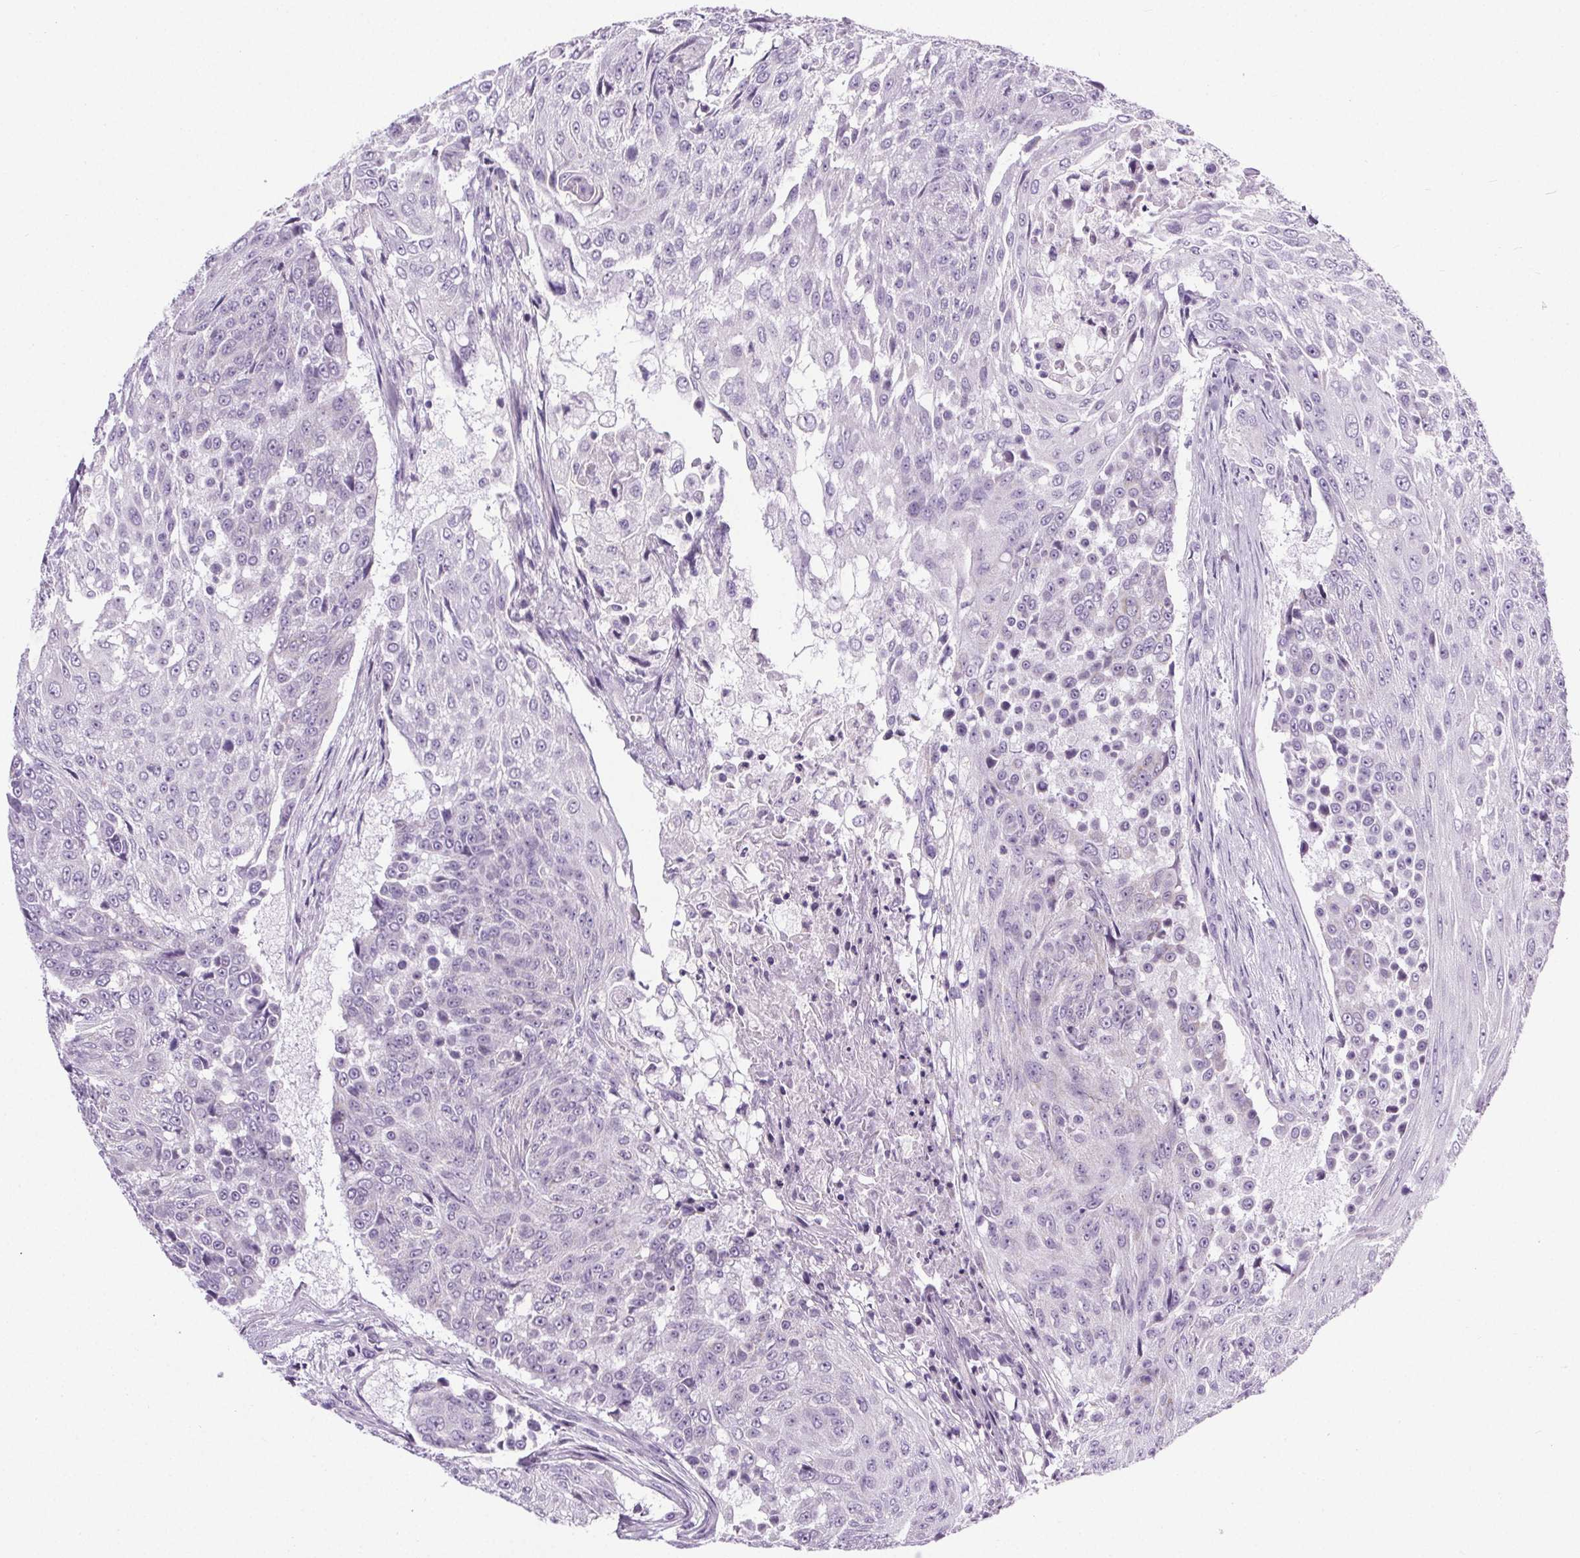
{"staining": {"intensity": "negative", "quantity": "none", "location": "none"}, "tissue": "urothelial cancer", "cell_type": "Tumor cells", "image_type": "cancer", "snomed": [{"axis": "morphology", "description": "Urothelial carcinoma, High grade"}, {"axis": "topography", "description": "Urinary bladder"}], "caption": "Immunohistochemistry (IHC) micrograph of neoplastic tissue: high-grade urothelial carcinoma stained with DAB exhibits no significant protein positivity in tumor cells.", "gene": "ELAVL2", "patient": {"sex": "female", "age": 63}}